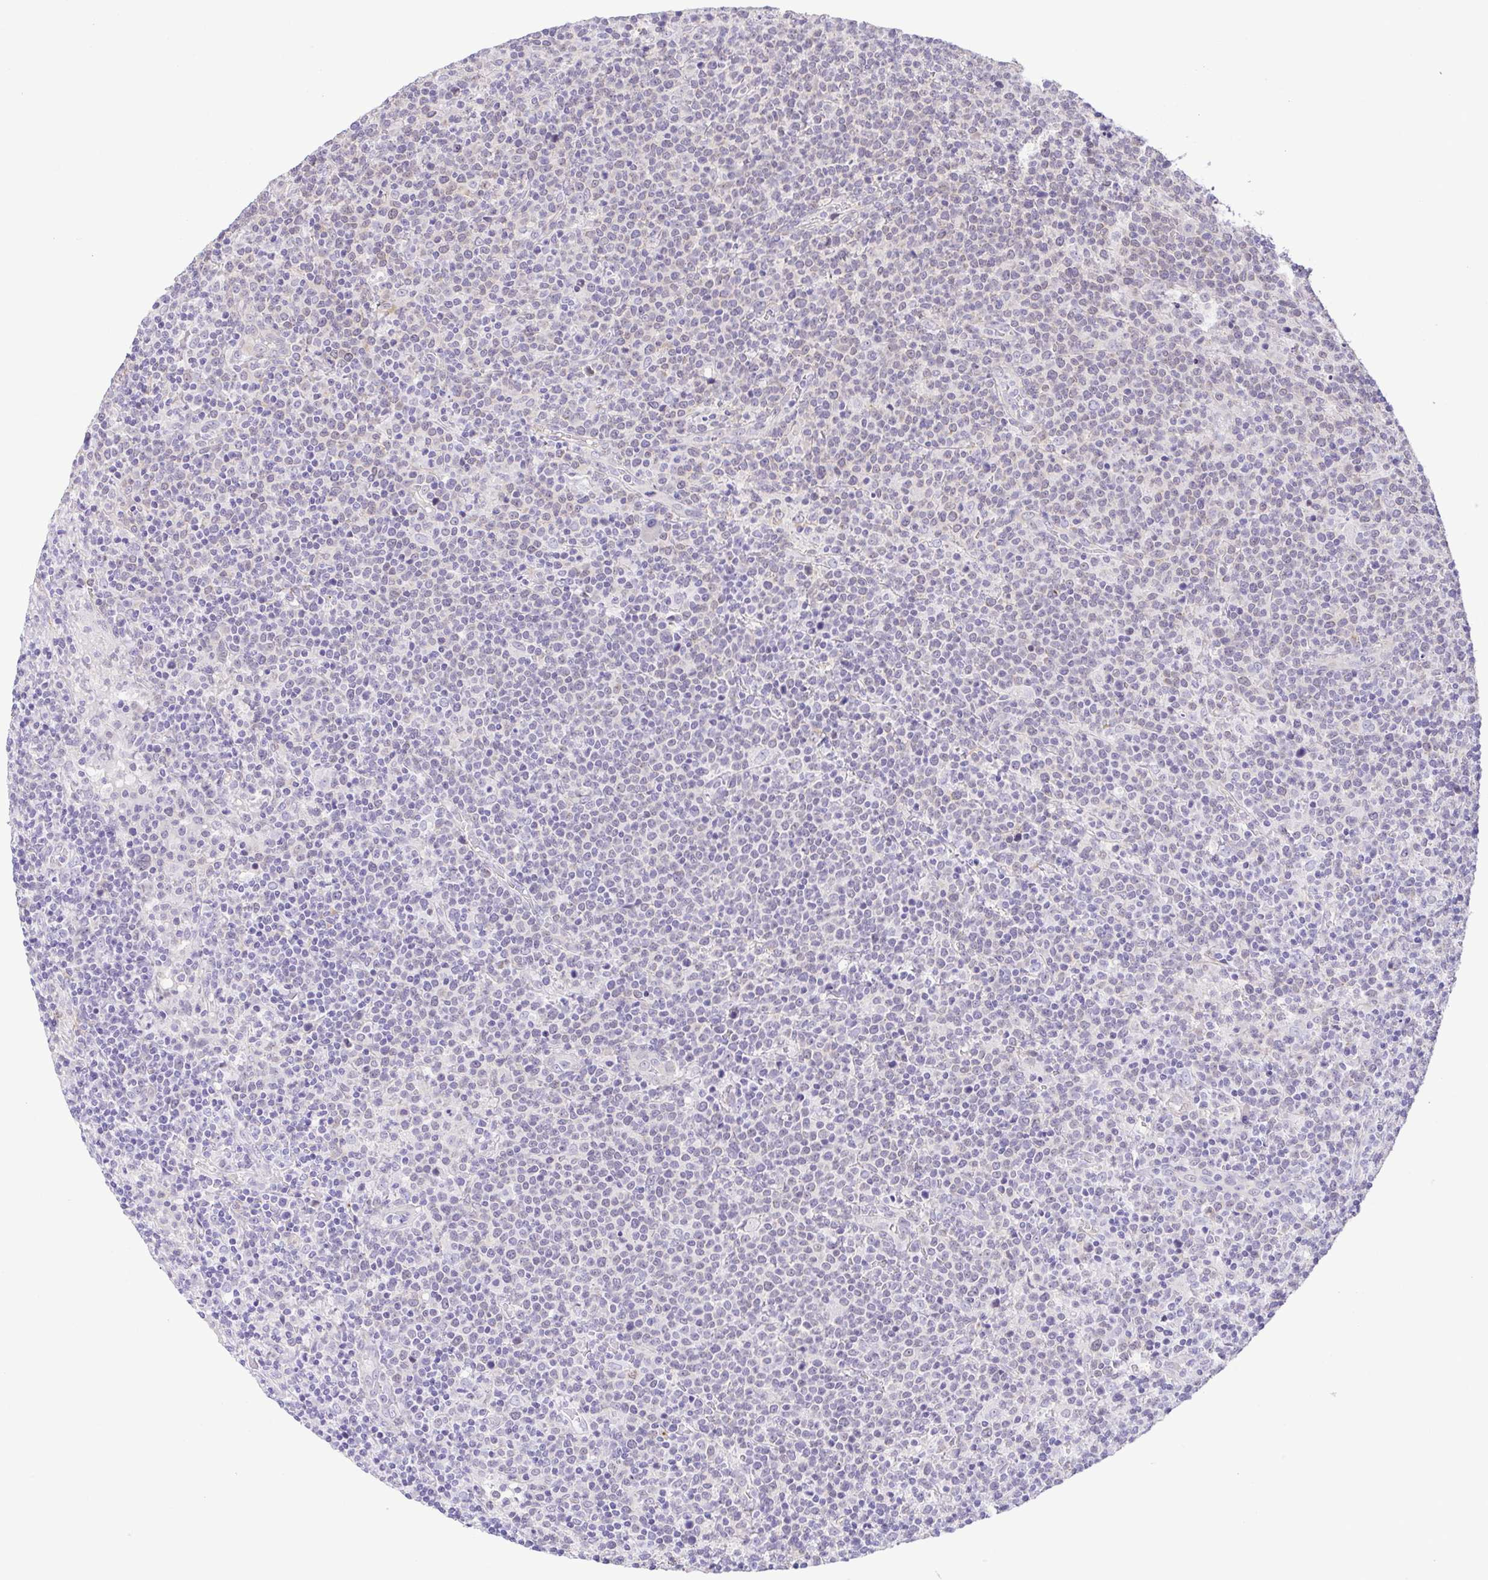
{"staining": {"intensity": "negative", "quantity": "none", "location": "none"}, "tissue": "lymphoma", "cell_type": "Tumor cells", "image_type": "cancer", "snomed": [{"axis": "morphology", "description": "Malignant lymphoma, non-Hodgkin's type, High grade"}, {"axis": "topography", "description": "Lymph node"}], "caption": "Immunohistochemistry (IHC) of human lymphoma demonstrates no expression in tumor cells.", "gene": "DCLK2", "patient": {"sex": "male", "age": 61}}